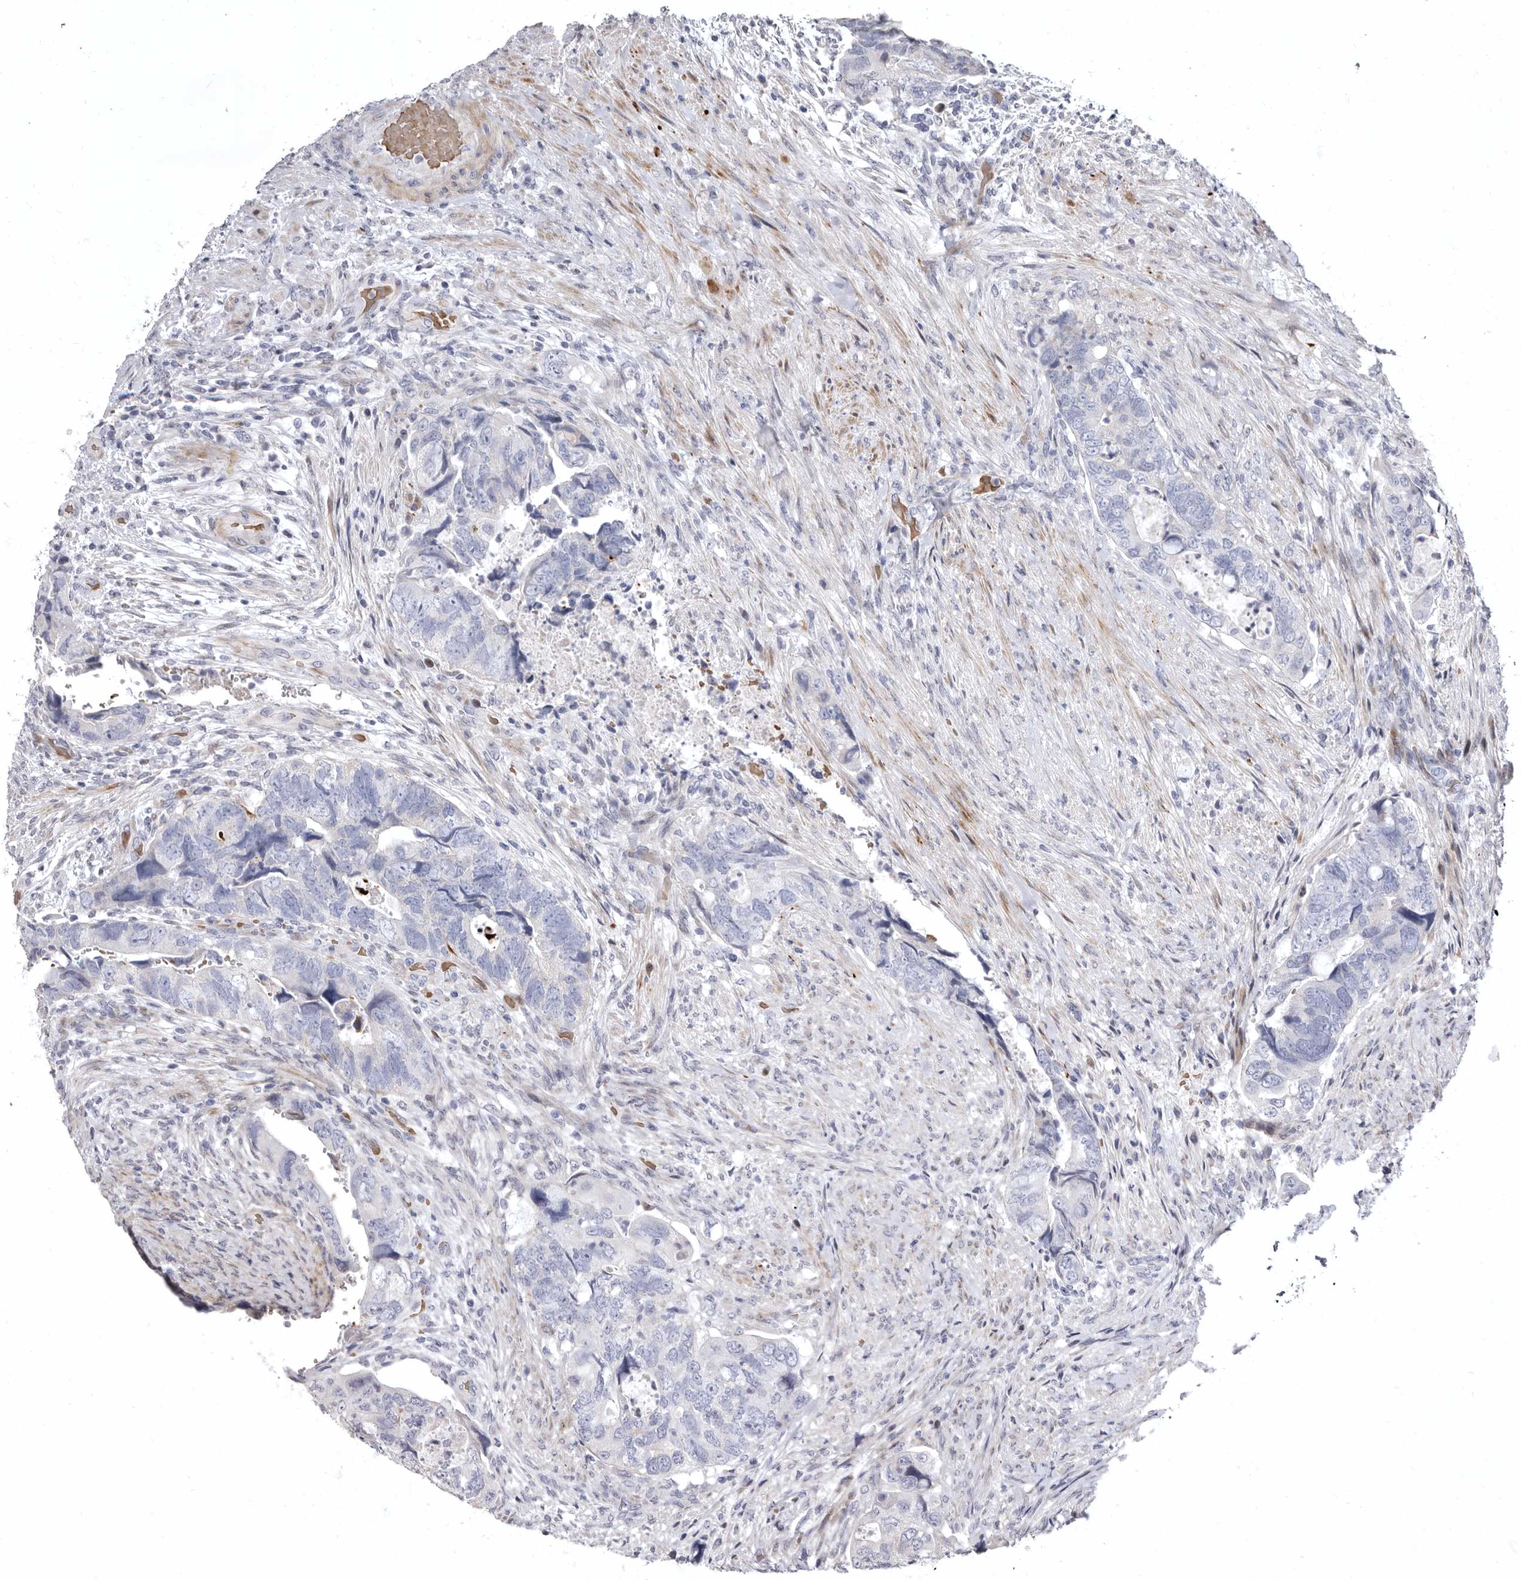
{"staining": {"intensity": "negative", "quantity": "none", "location": "none"}, "tissue": "colorectal cancer", "cell_type": "Tumor cells", "image_type": "cancer", "snomed": [{"axis": "morphology", "description": "Adenocarcinoma, NOS"}, {"axis": "topography", "description": "Rectum"}], "caption": "DAB (3,3'-diaminobenzidine) immunohistochemical staining of adenocarcinoma (colorectal) demonstrates no significant positivity in tumor cells. (Brightfield microscopy of DAB (3,3'-diaminobenzidine) IHC at high magnification).", "gene": "AIDA", "patient": {"sex": "male", "age": 63}}